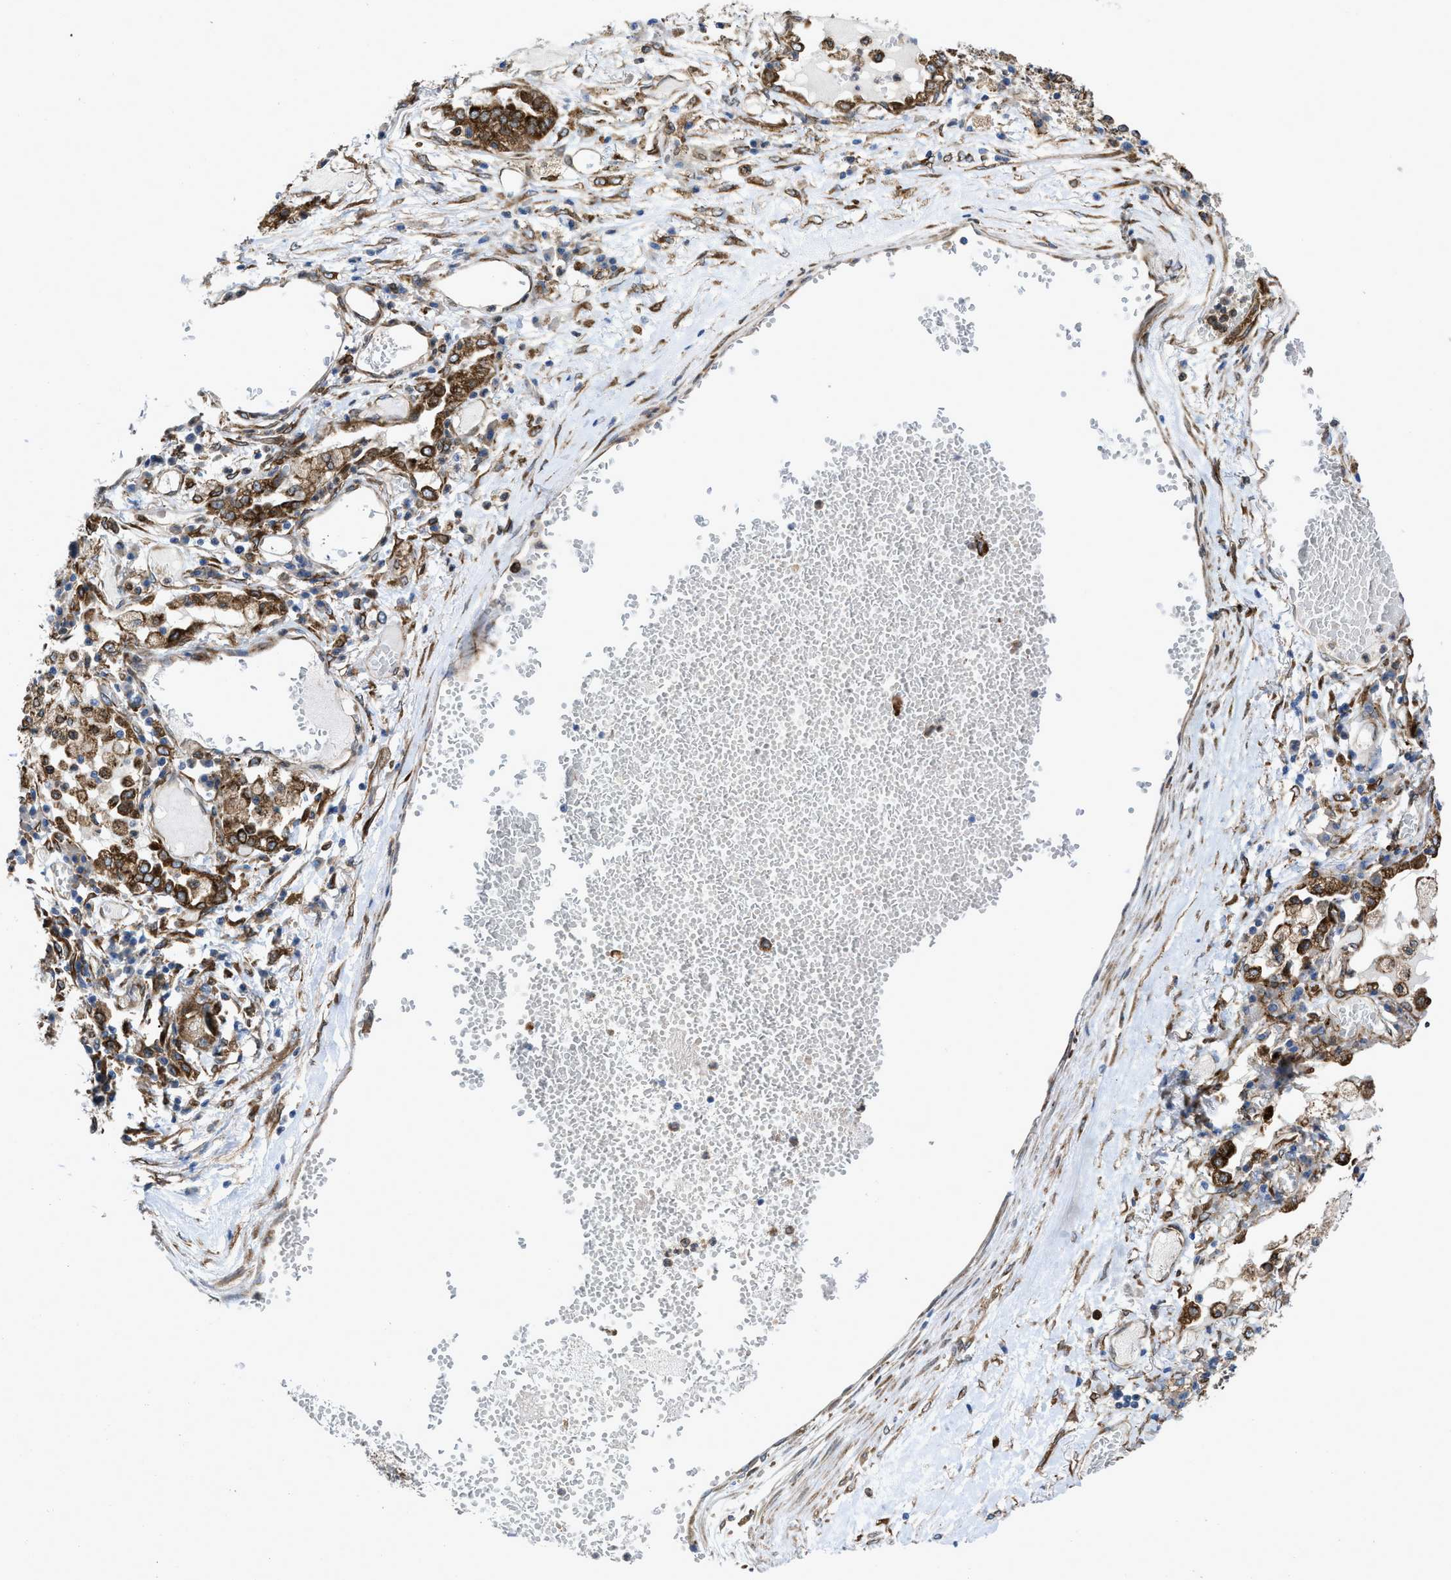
{"staining": {"intensity": "strong", "quantity": ">75%", "location": "cytoplasmic/membranous"}, "tissue": "lung cancer", "cell_type": "Tumor cells", "image_type": "cancer", "snomed": [{"axis": "morphology", "description": "Squamous cell carcinoma, NOS"}, {"axis": "topography", "description": "Lung"}], "caption": "Immunohistochemistry (IHC) staining of squamous cell carcinoma (lung), which reveals high levels of strong cytoplasmic/membranous positivity in about >75% of tumor cells indicating strong cytoplasmic/membranous protein expression. The staining was performed using DAB (brown) for protein detection and nuclei were counterstained in hematoxylin (blue).", "gene": "ERLIN2", "patient": {"sex": "male", "age": 71}}